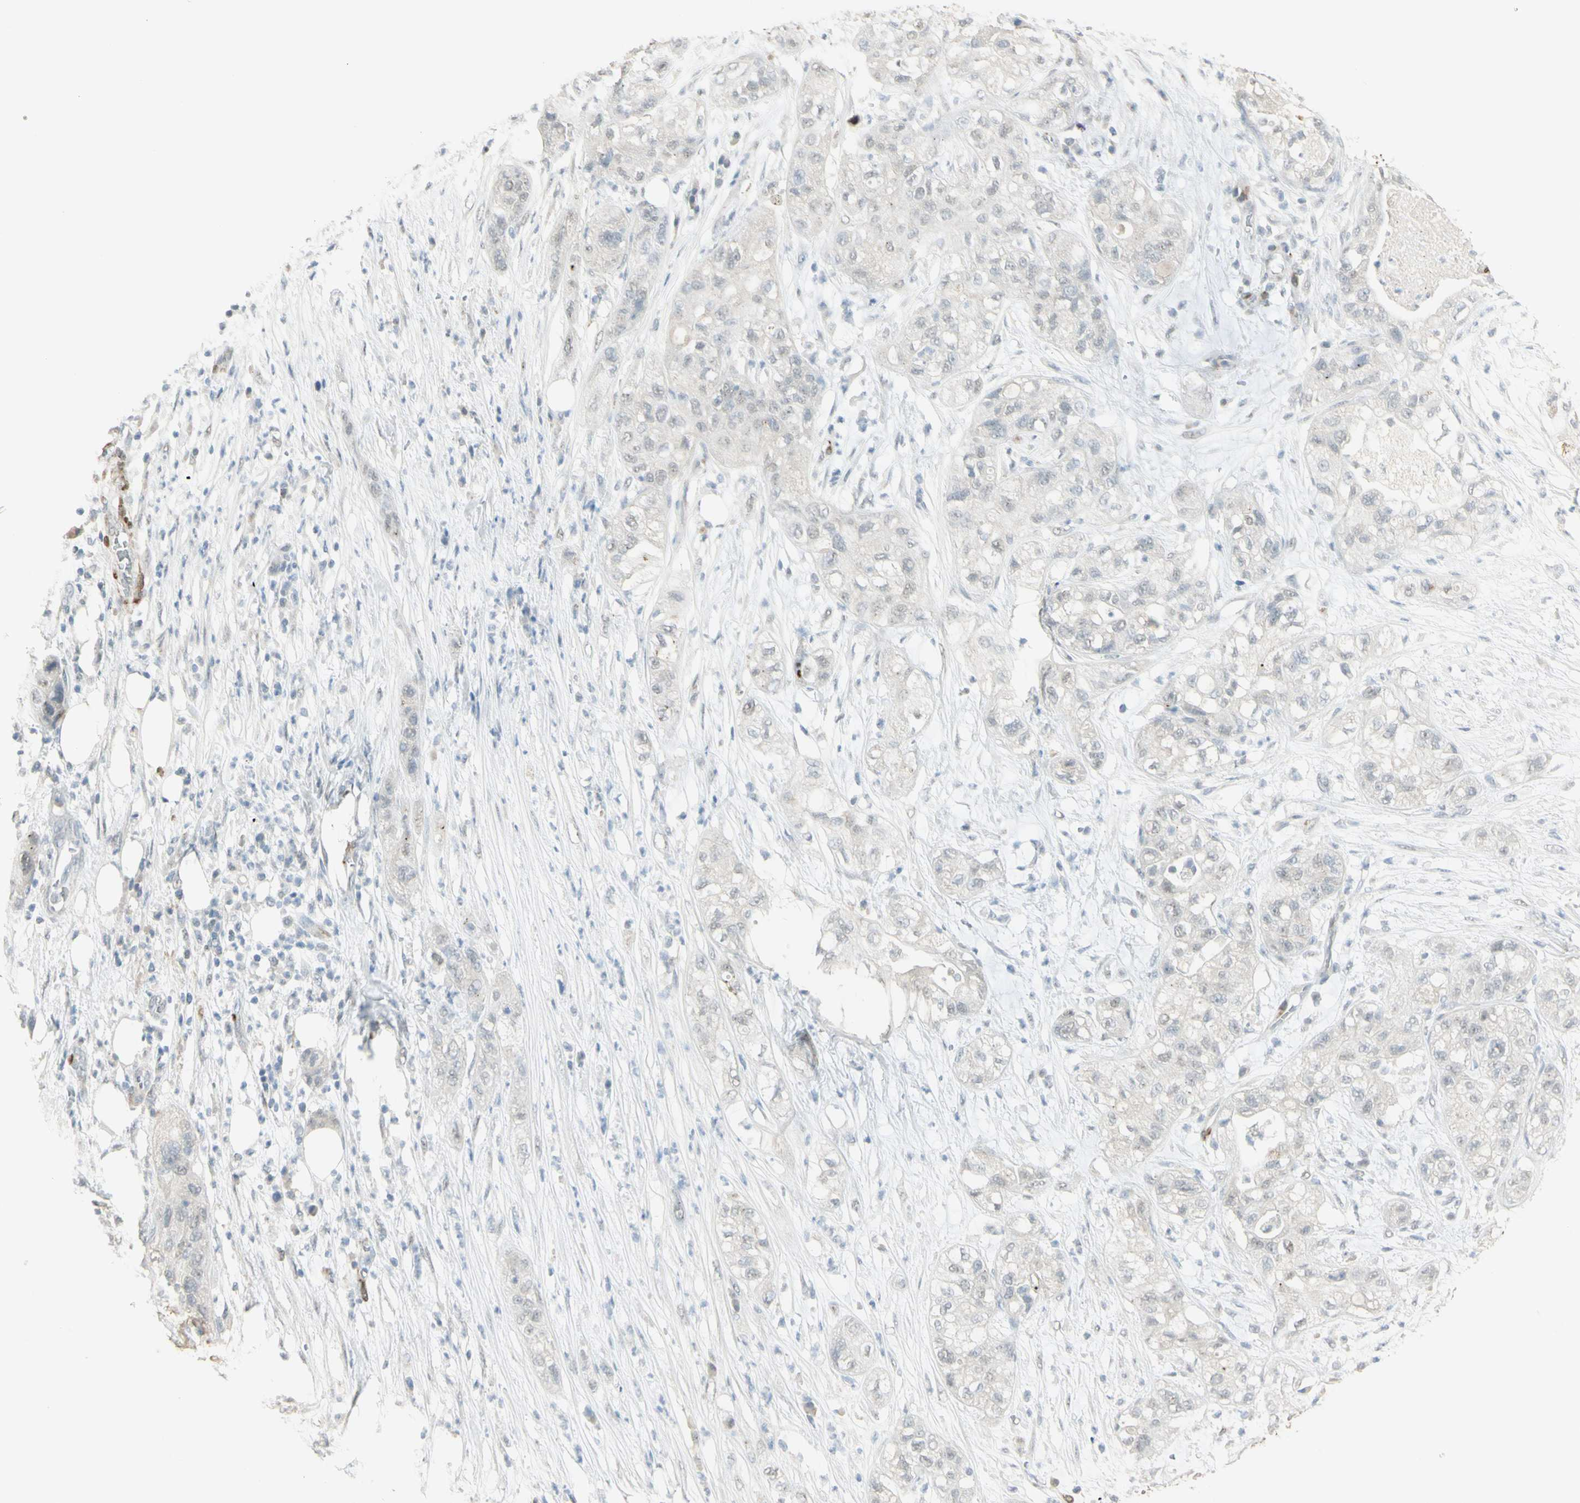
{"staining": {"intensity": "negative", "quantity": "none", "location": "none"}, "tissue": "pancreatic cancer", "cell_type": "Tumor cells", "image_type": "cancer", "snomed": [{"axis": "morphology", "description": "Adenocarcinoma, NOS"}, {"axis": "topography", "description": "Pancreas"}], "caption": "The immunohistochemistry (IHC) image has no significant positivity in tumor cells of pancreatic adenocarcinoma tissue. (DAB (3,3'-diaminobenzidine) immunohistochemistry (IHC) with hematoxylin counter stain).", "gene": "MUC3A", "patient": {"sex": "female", "age": 78}}